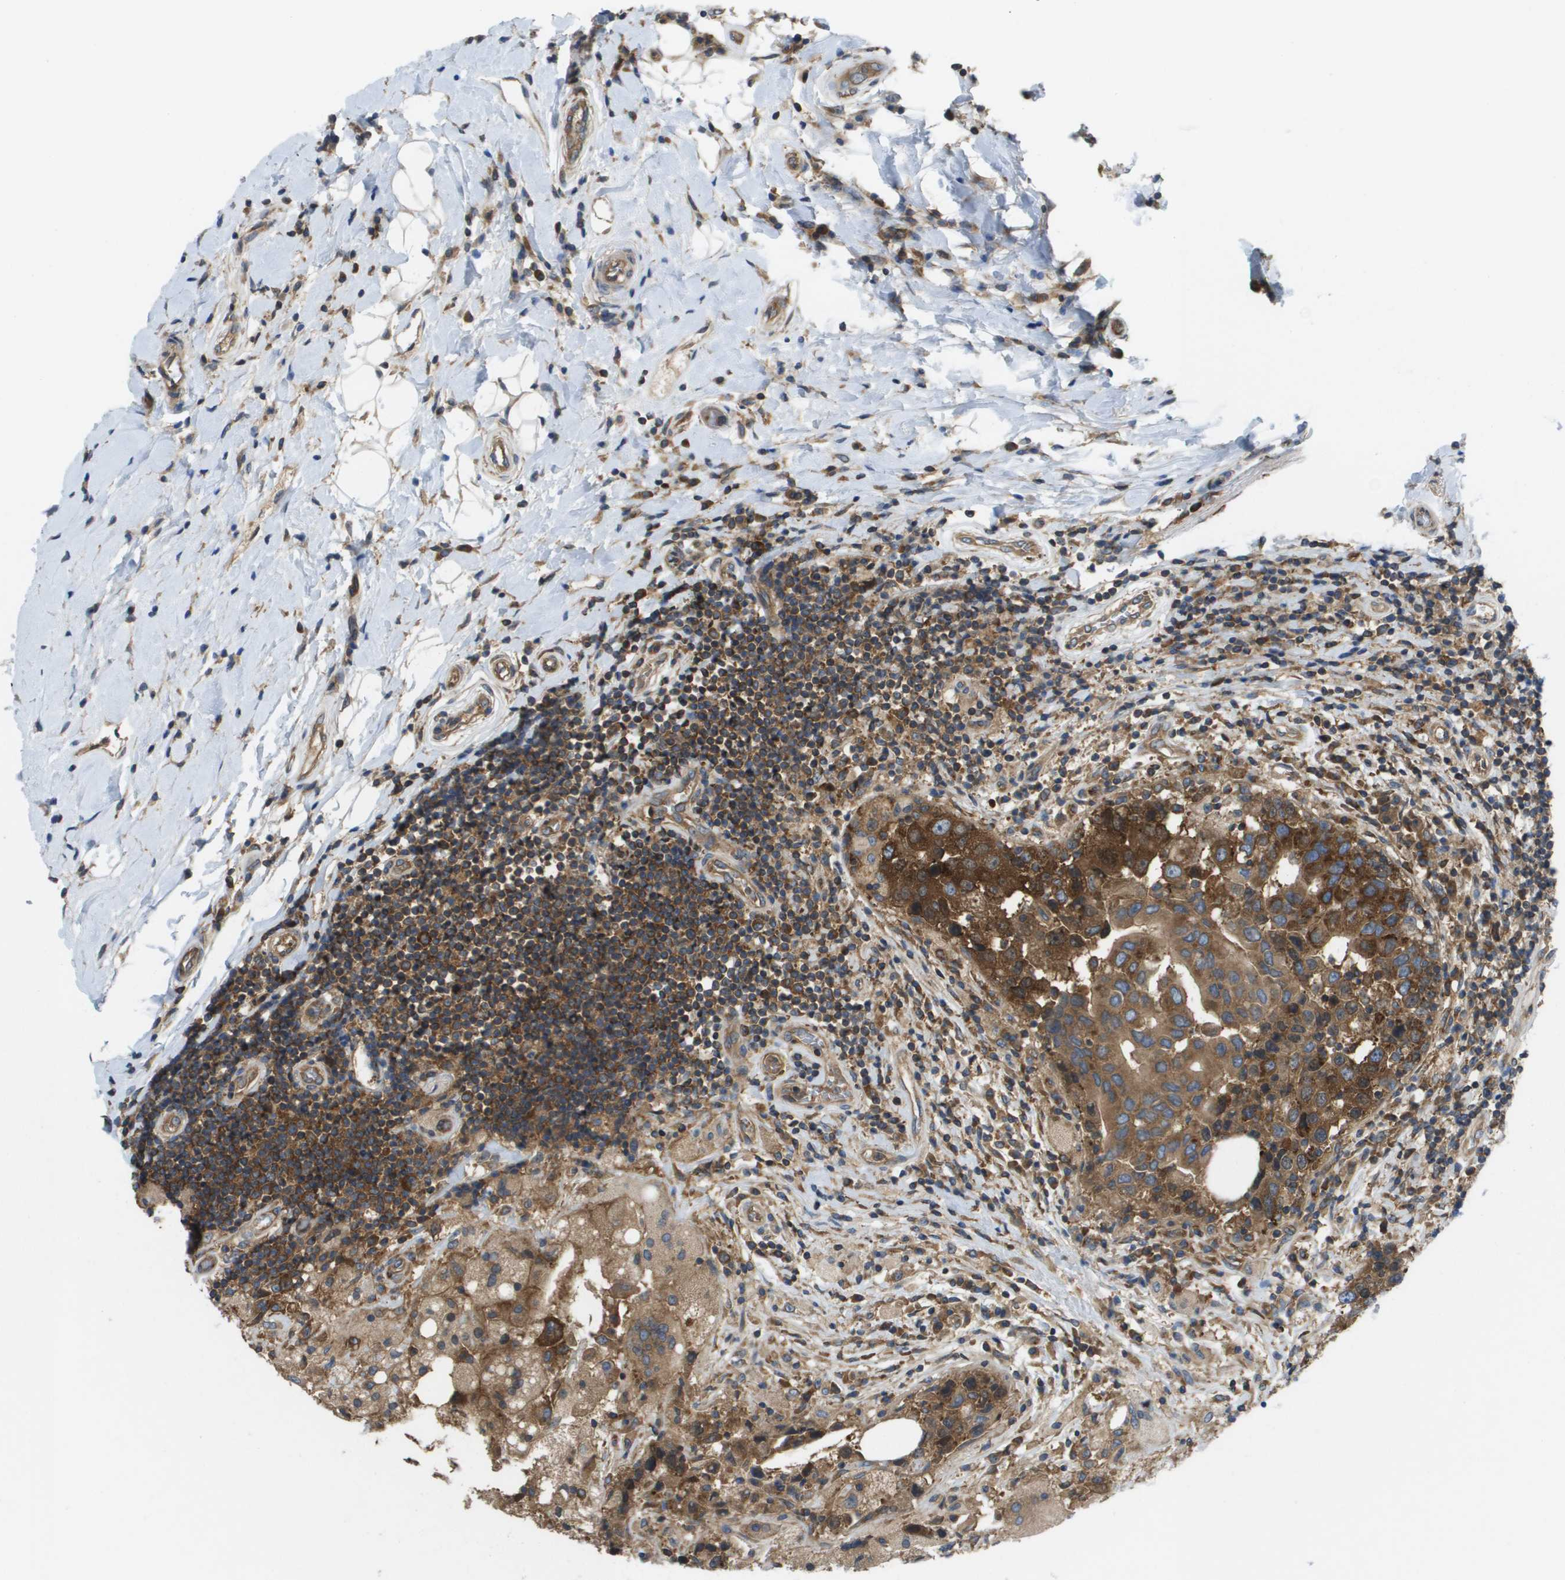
{"staining": {"intensity": "strong", "quantity": ">75%", "location": "cytoplasmic/membranous"}, "tissue": "breast cancer", "cell_type": "Tumor cells", "image_type": "cancer", "snomed": [{"axis": "morphology", "description": "Duct carcinoma"}, {"axis": "topography", "description": "Breast"}], "caption": "IHC of breast intraductal carcinoma shows high levels of strong cytoplasmic/membranous staining in approximately >75% of tumor cells. (DAB = brown stain, brightfield microscopy at high magnification).", "gene": "EIF4G2", "patient": {"sex": "female", "age": 27}}